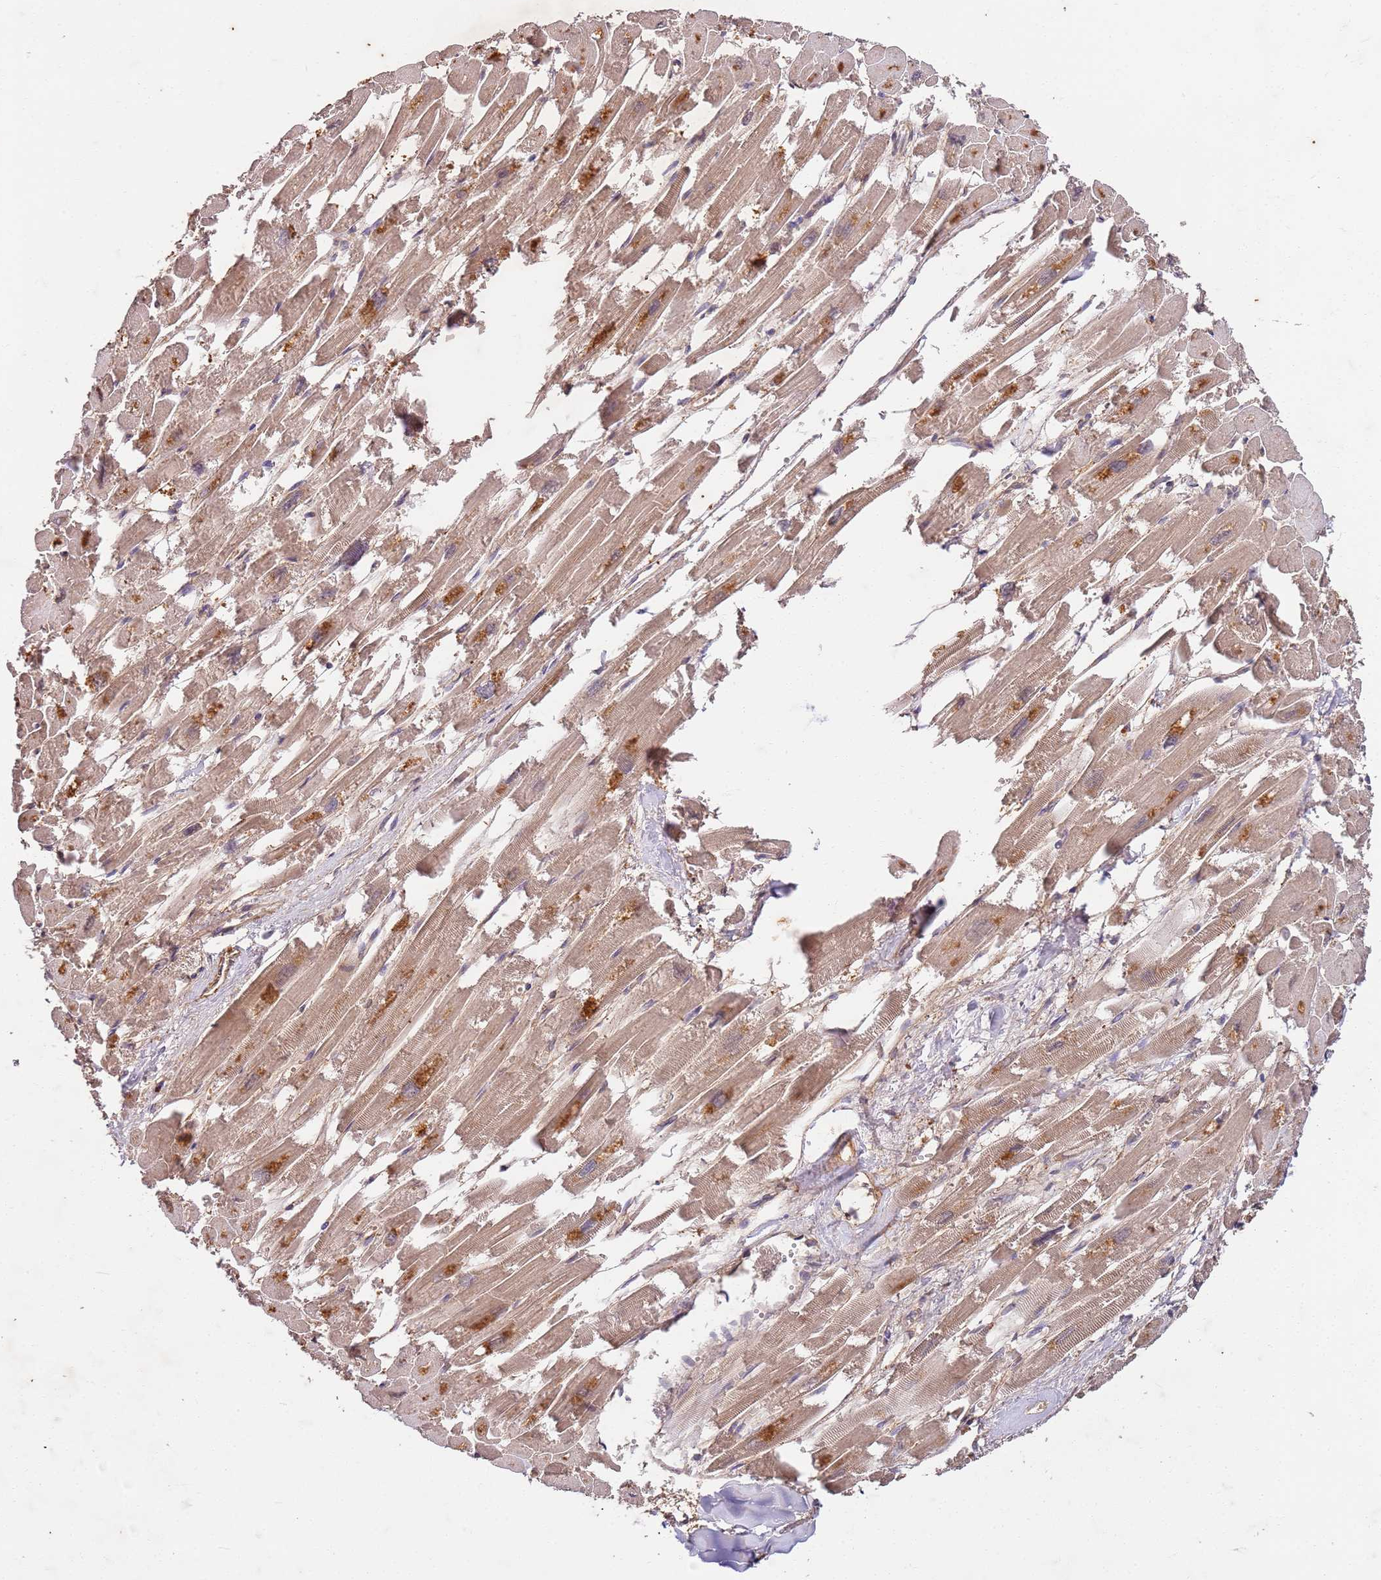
{"staining": {"intensity": "moderate", "quantity": "25%-75%", "location": "cytoplasmic/membranous"}, "tissue": "heart muscle", "cell_type": "Cardiomyocytes", "image_type": "normal", "snomed": [{"axis": "morphology", "description": "Normal tissue, NOS"}, {"axis": "topography", "description": "Heart"}], "caption": "Immunohistochemistry (IHC) of benign human heart muscle exhibits medium levels of moderate cytoplasmic/membranous positivity in approximately 25%-75% of cardiomyocytes.", "gene": "UBE3A", "patient": {"sex": "male", "age": 54}}